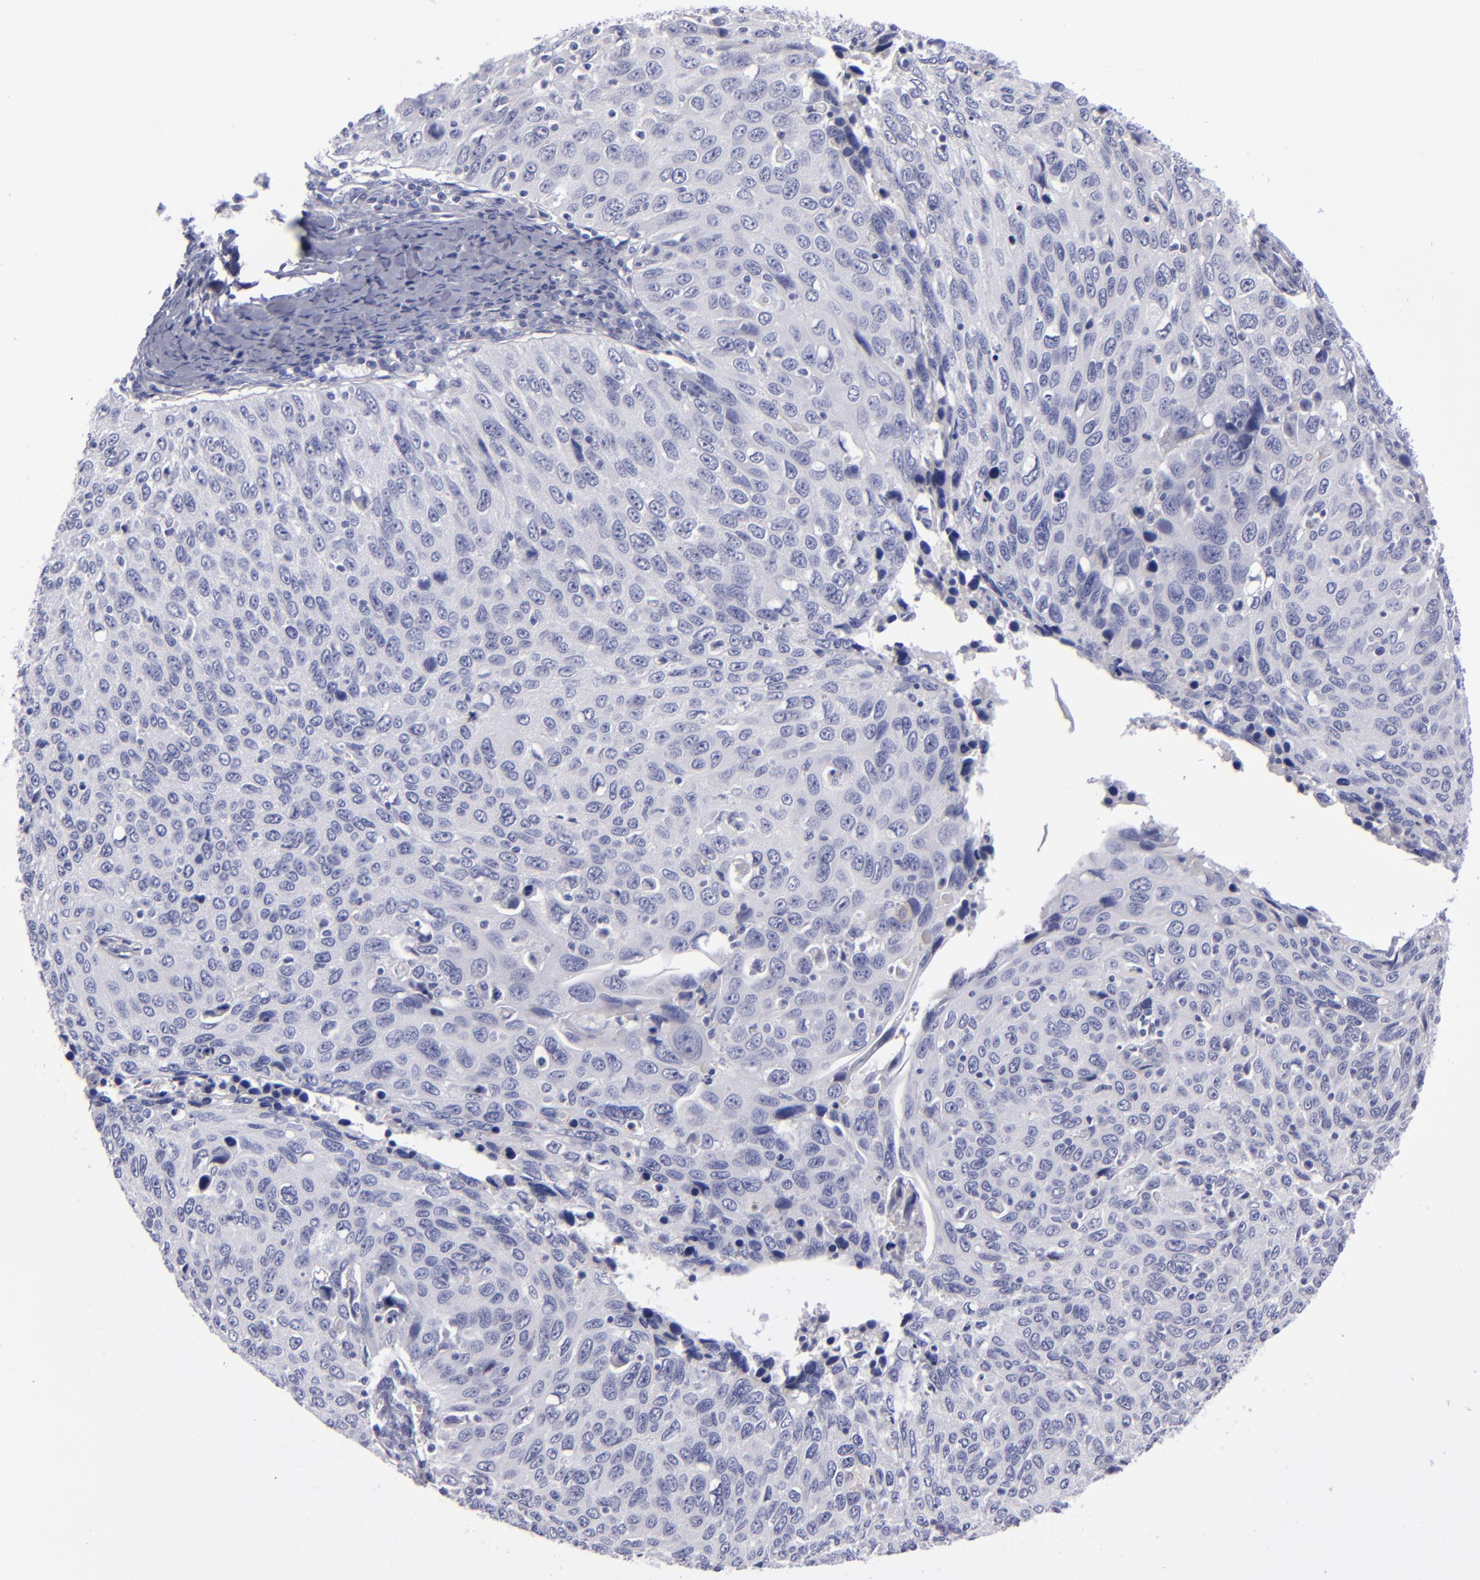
{"staining": {"intensity": "negative", "quantity": "none", "location": "none"}, "tissue": "cervical cancer", "cell_type": "Tumor cells", "image_type": "cancer", "snomed": [{"axis": "morphology", "description": "Squamous cell carcinoma, NOS"}, {"axis": "topography", "description": "Cervix"}], "caption": "Squamous cell carcinoma (cervical) was stained to show a protein in brown. There is no significant expression in tumor cells.", "gene": "CD22", "patient": {"sex": "female", "age": 53}}